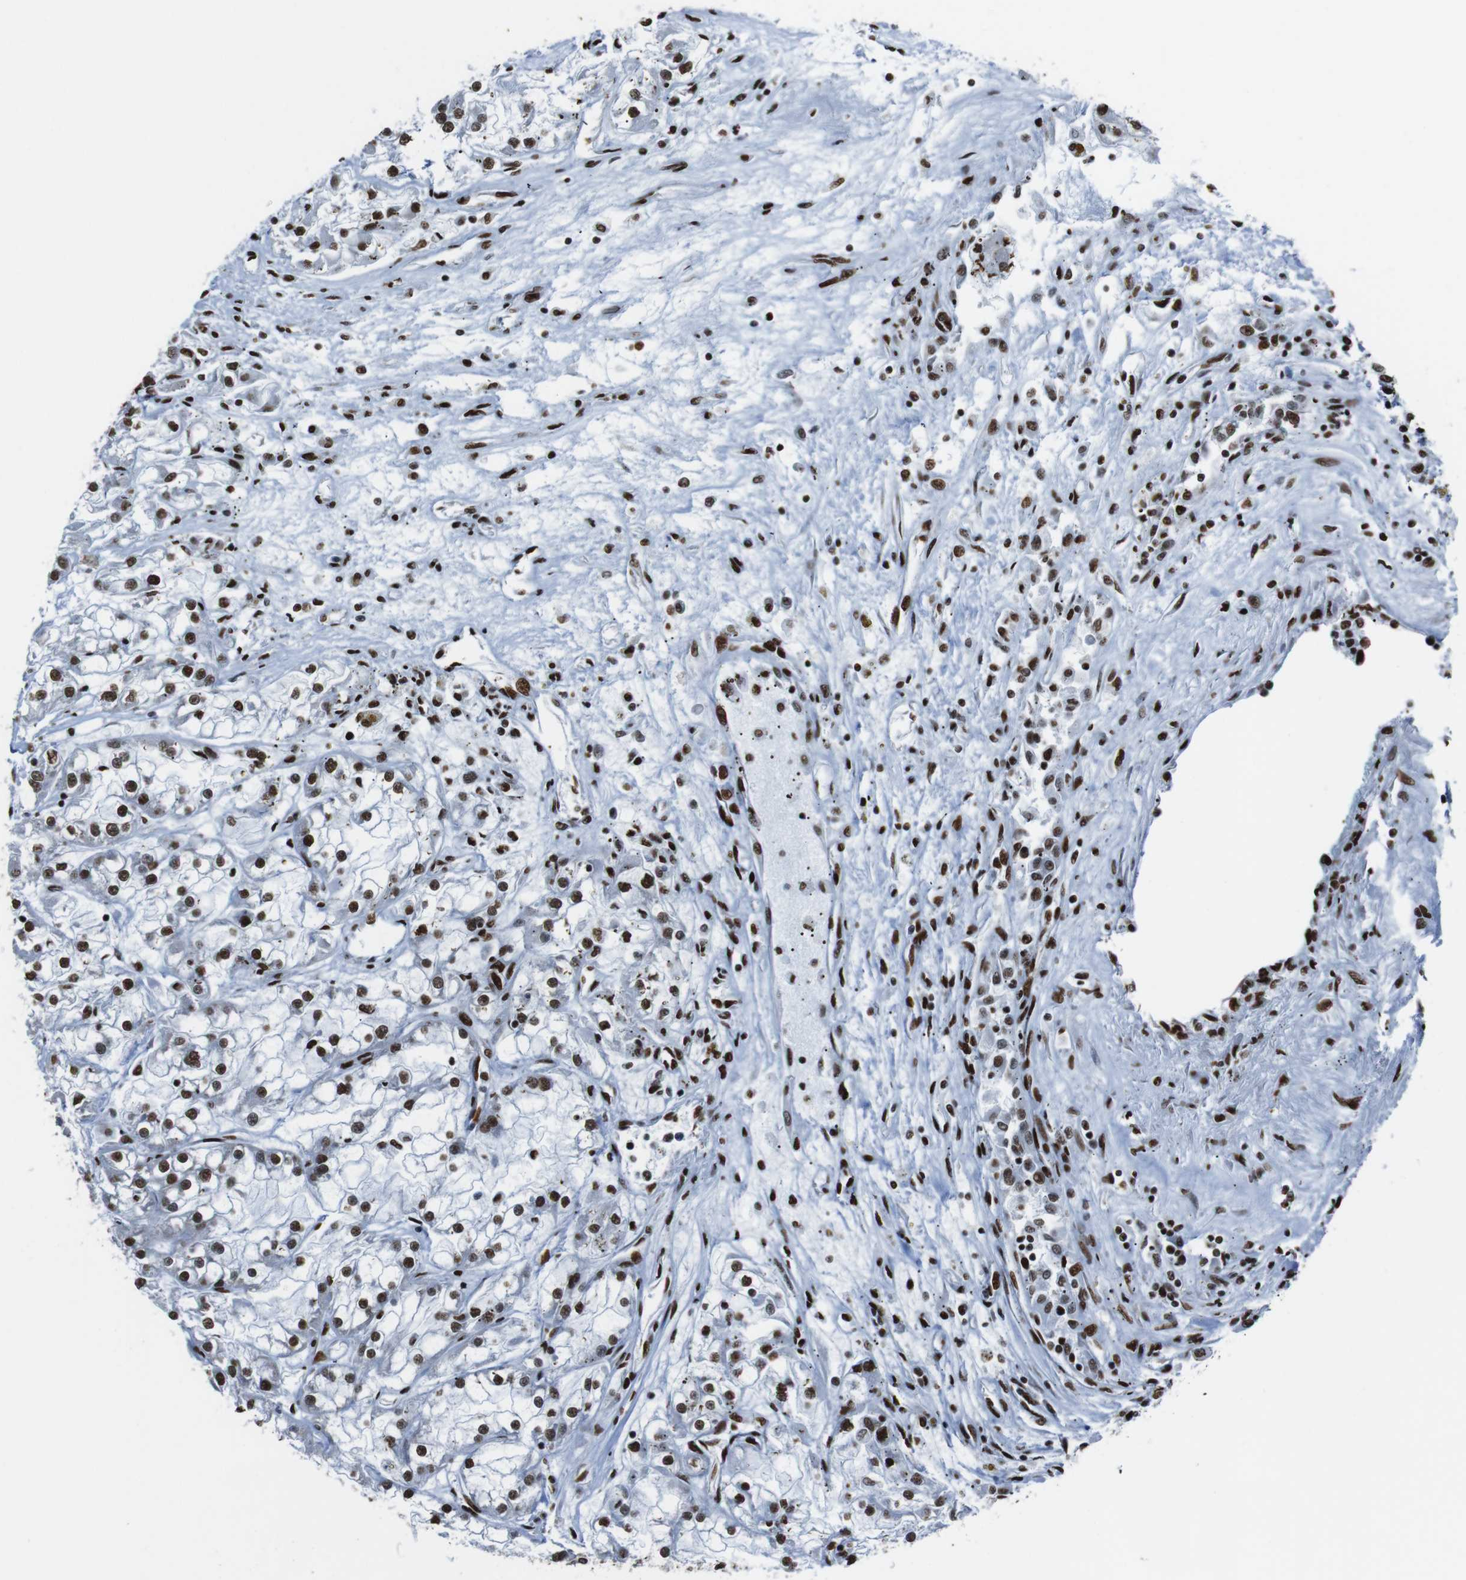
{"staining": {"intensity": "strong", "quantity": ">75%", "location": "nuclear"}, "tissue": "renal cancer", "cell_type": "Tumor cells", "image_type": "cancer", "snomed": [{"axis": "morphology", "description": "Adenocarcinoma, NOS"}, {"axis": "topography", "description": "Kidney"}], "caption": "Renal adenocarcinoma was stained to show a protein in brown. There is high levels of strong nuclear positivity in approximately >75% of tumor cells.", "gene": "ROMO1", "patient": {"sex": "female", "age": 52}}